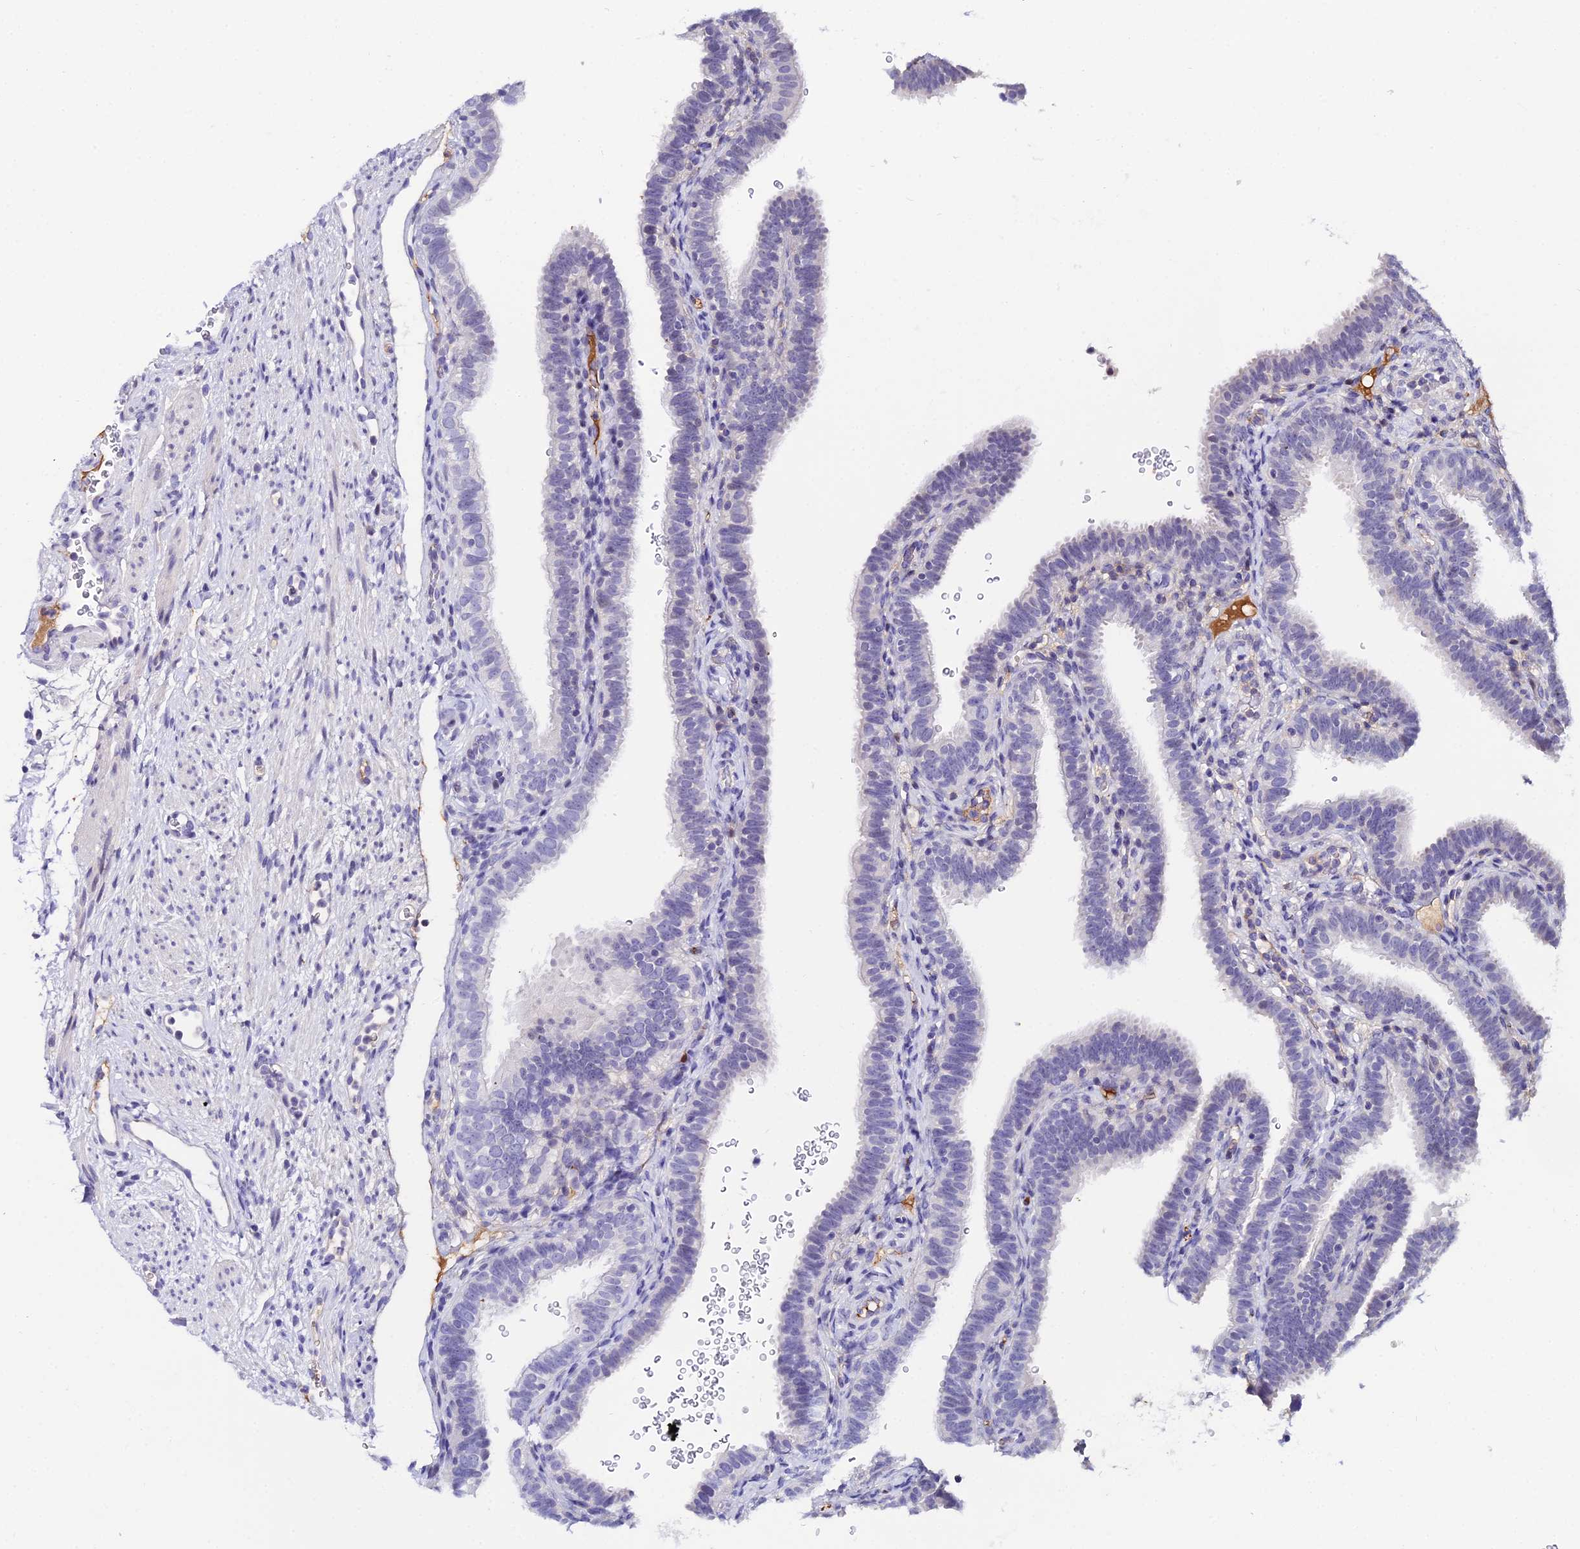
{"staining": {"intensity": "negative", "quantity": "none", "location": "none"}, "tissue": "fallopian tube", "cell_type": "Glandular cells", "image_type": "normal", "snomed": [{"axis": "morphology", "description": "Normal tissue, NOS"}, {"axis": "topography", "description": "Fallopian tube"}], "caption": "This is an immunohistochemistry (IHC) photomicrograph of unremarkable fallopian tube. There is no positivity in glandular cells.", "gene": "DEFB132", "patient": {"sex": "female", "age": 41}}